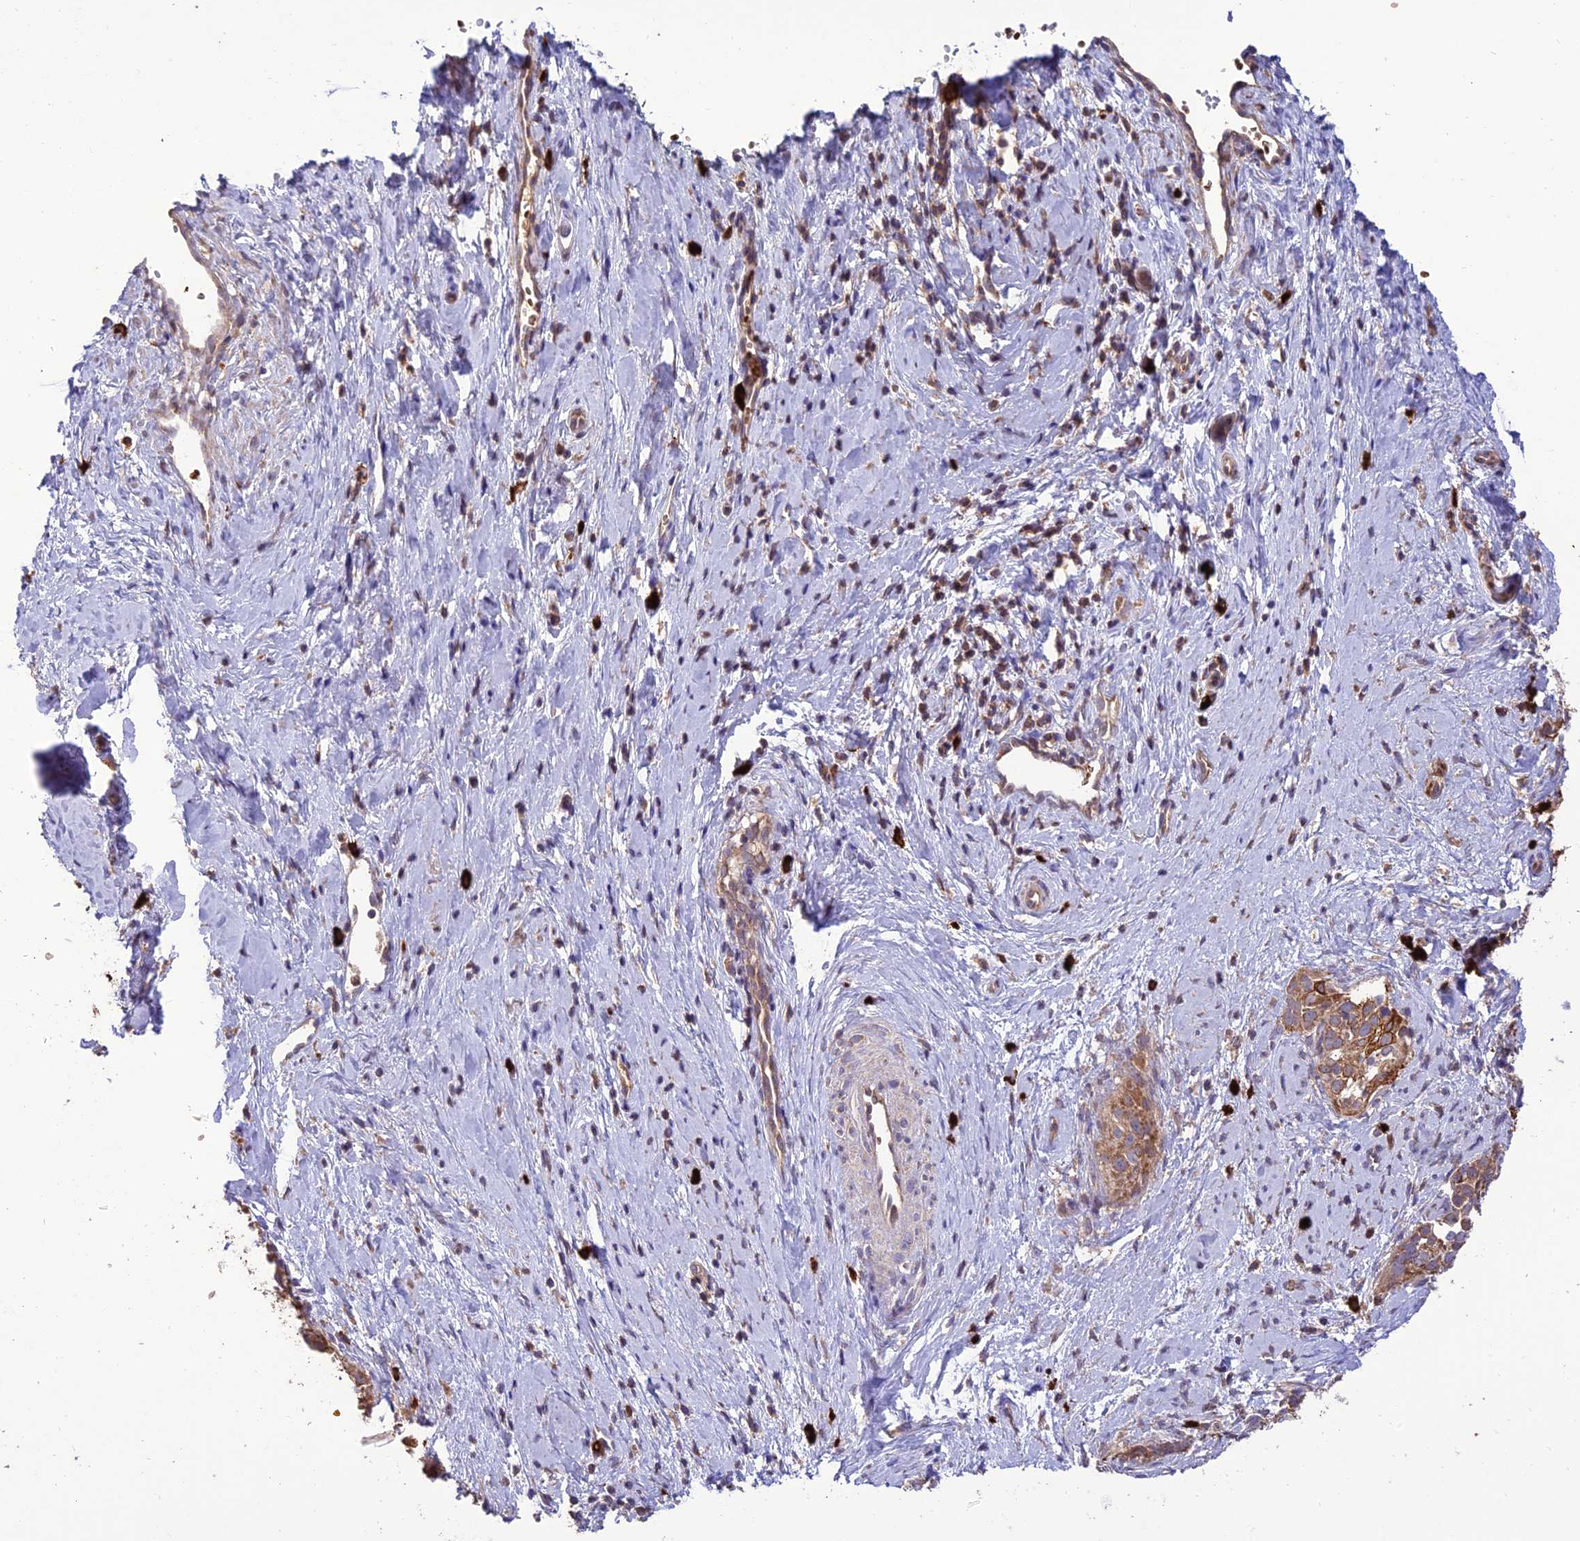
{"staining": {"intensity": "moderate", "quantity": ">75%", "location": "cytoplasmic/membranous"}, "tissue": "cervical cancer", "cell_type": "Tumor cells", "image_type": "cancer", "snomed": [{"axis": "morphology", "description": "Squamous cell carcinoma, NOS"}, {"axis": "topography", "description": "Cervix"}], "caption": "Moderate cytoplasmic/membranous staining is appreciated in approximately >75% of tumor cells in cervical squamous cell carcinoma.", "gene": "NDUFAF1", "patient": {"sex": "female", "age": 44}}